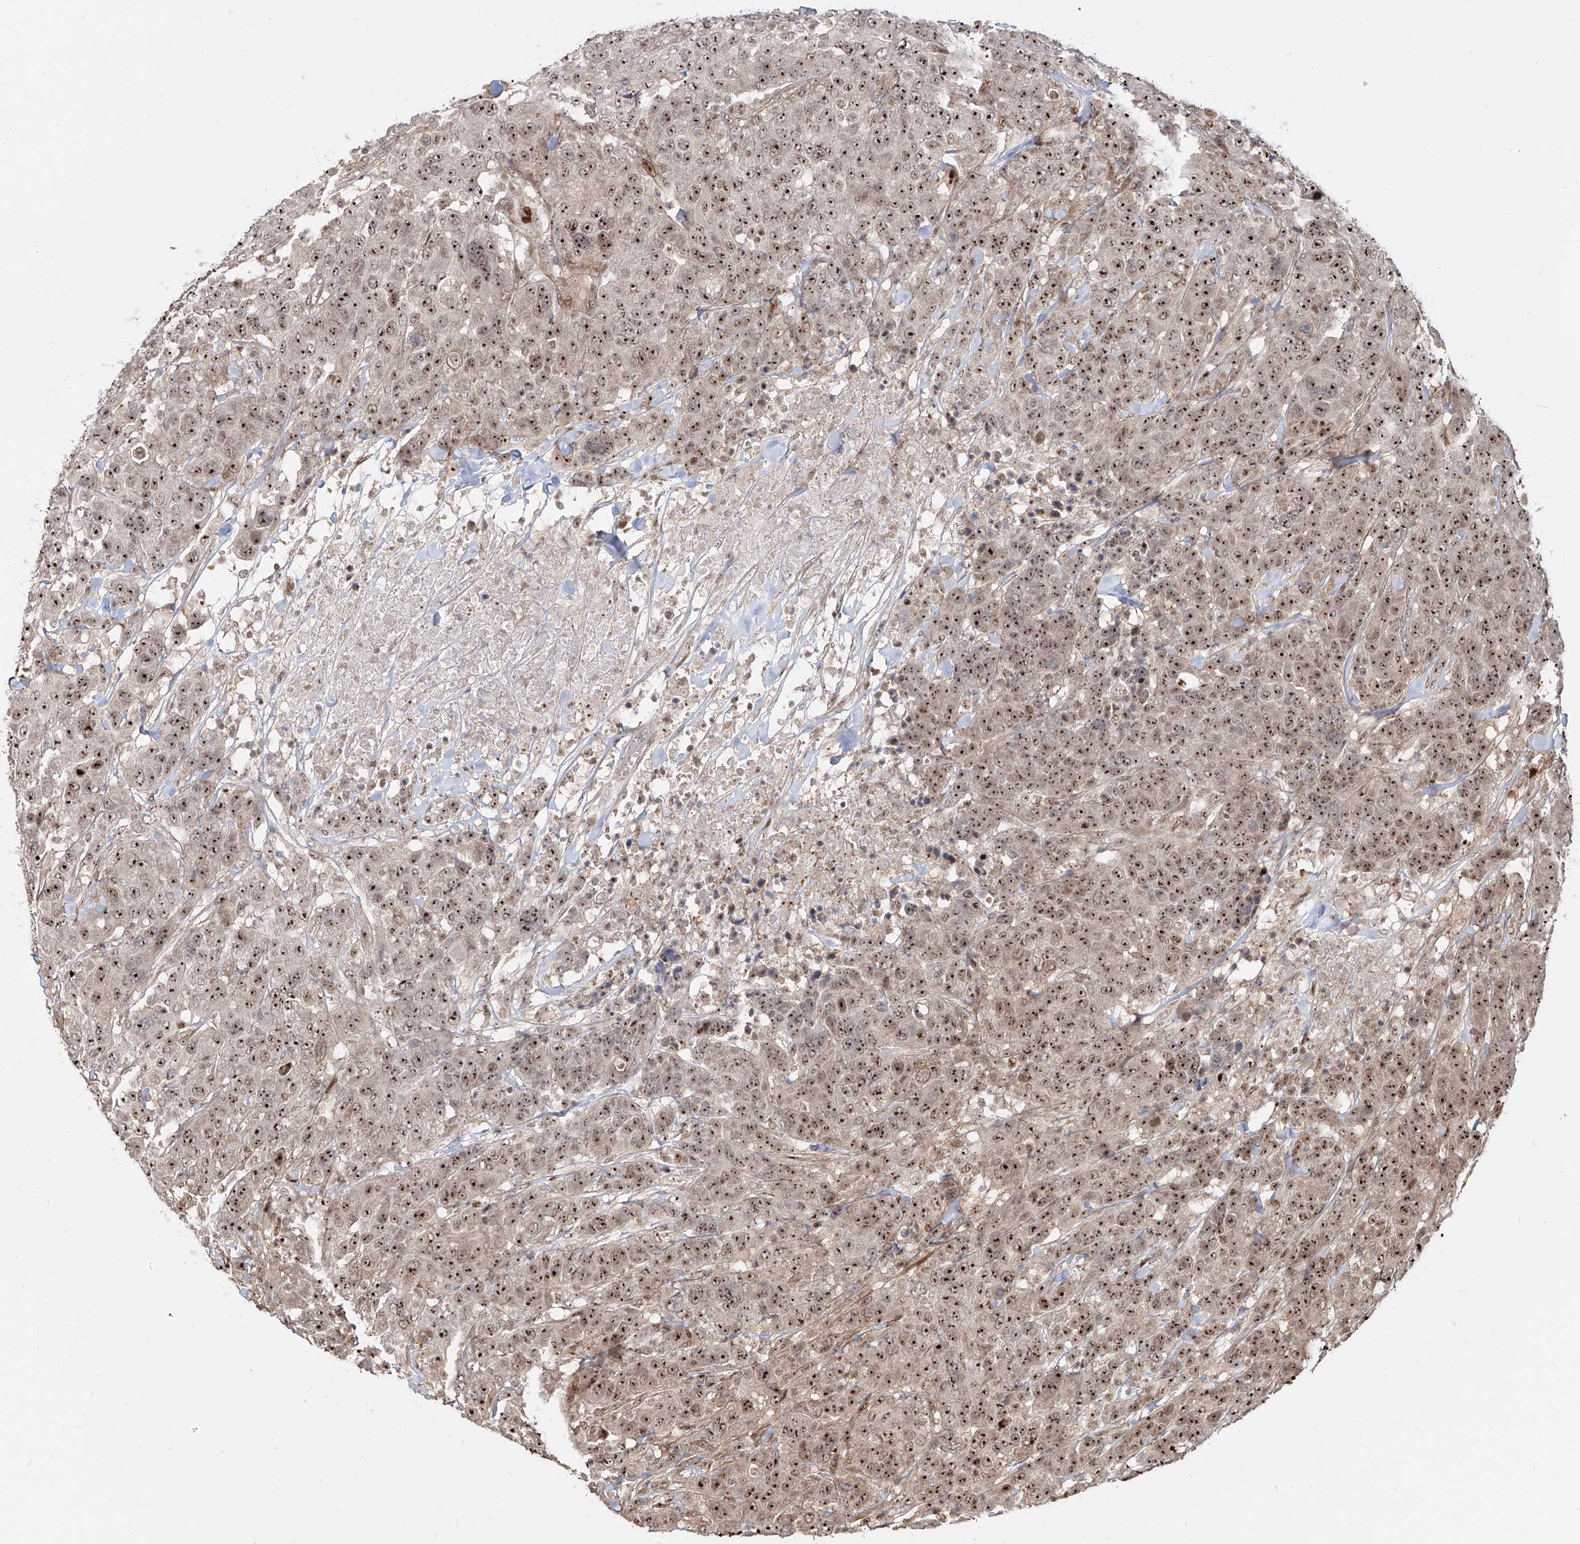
{"staining": {"intensity": "strong", "quantity": ">75%", "location": "nuclear"}, "tissue": "breast cancer", "cell_type": "Tumor cells", "image_type": "cancer", "snomed": [{"axis": "morphology", "description": "Duct carcinoma"}, {"axis": "topography", "description": "Breast"}], "caption": "A micrograph of breast invasive ductal carcinoma stained for a protein shows strong nuclear brown staining in tumor cells.", "gene": "ZNF710", "patient": {"sex": "female", "age": 37}}